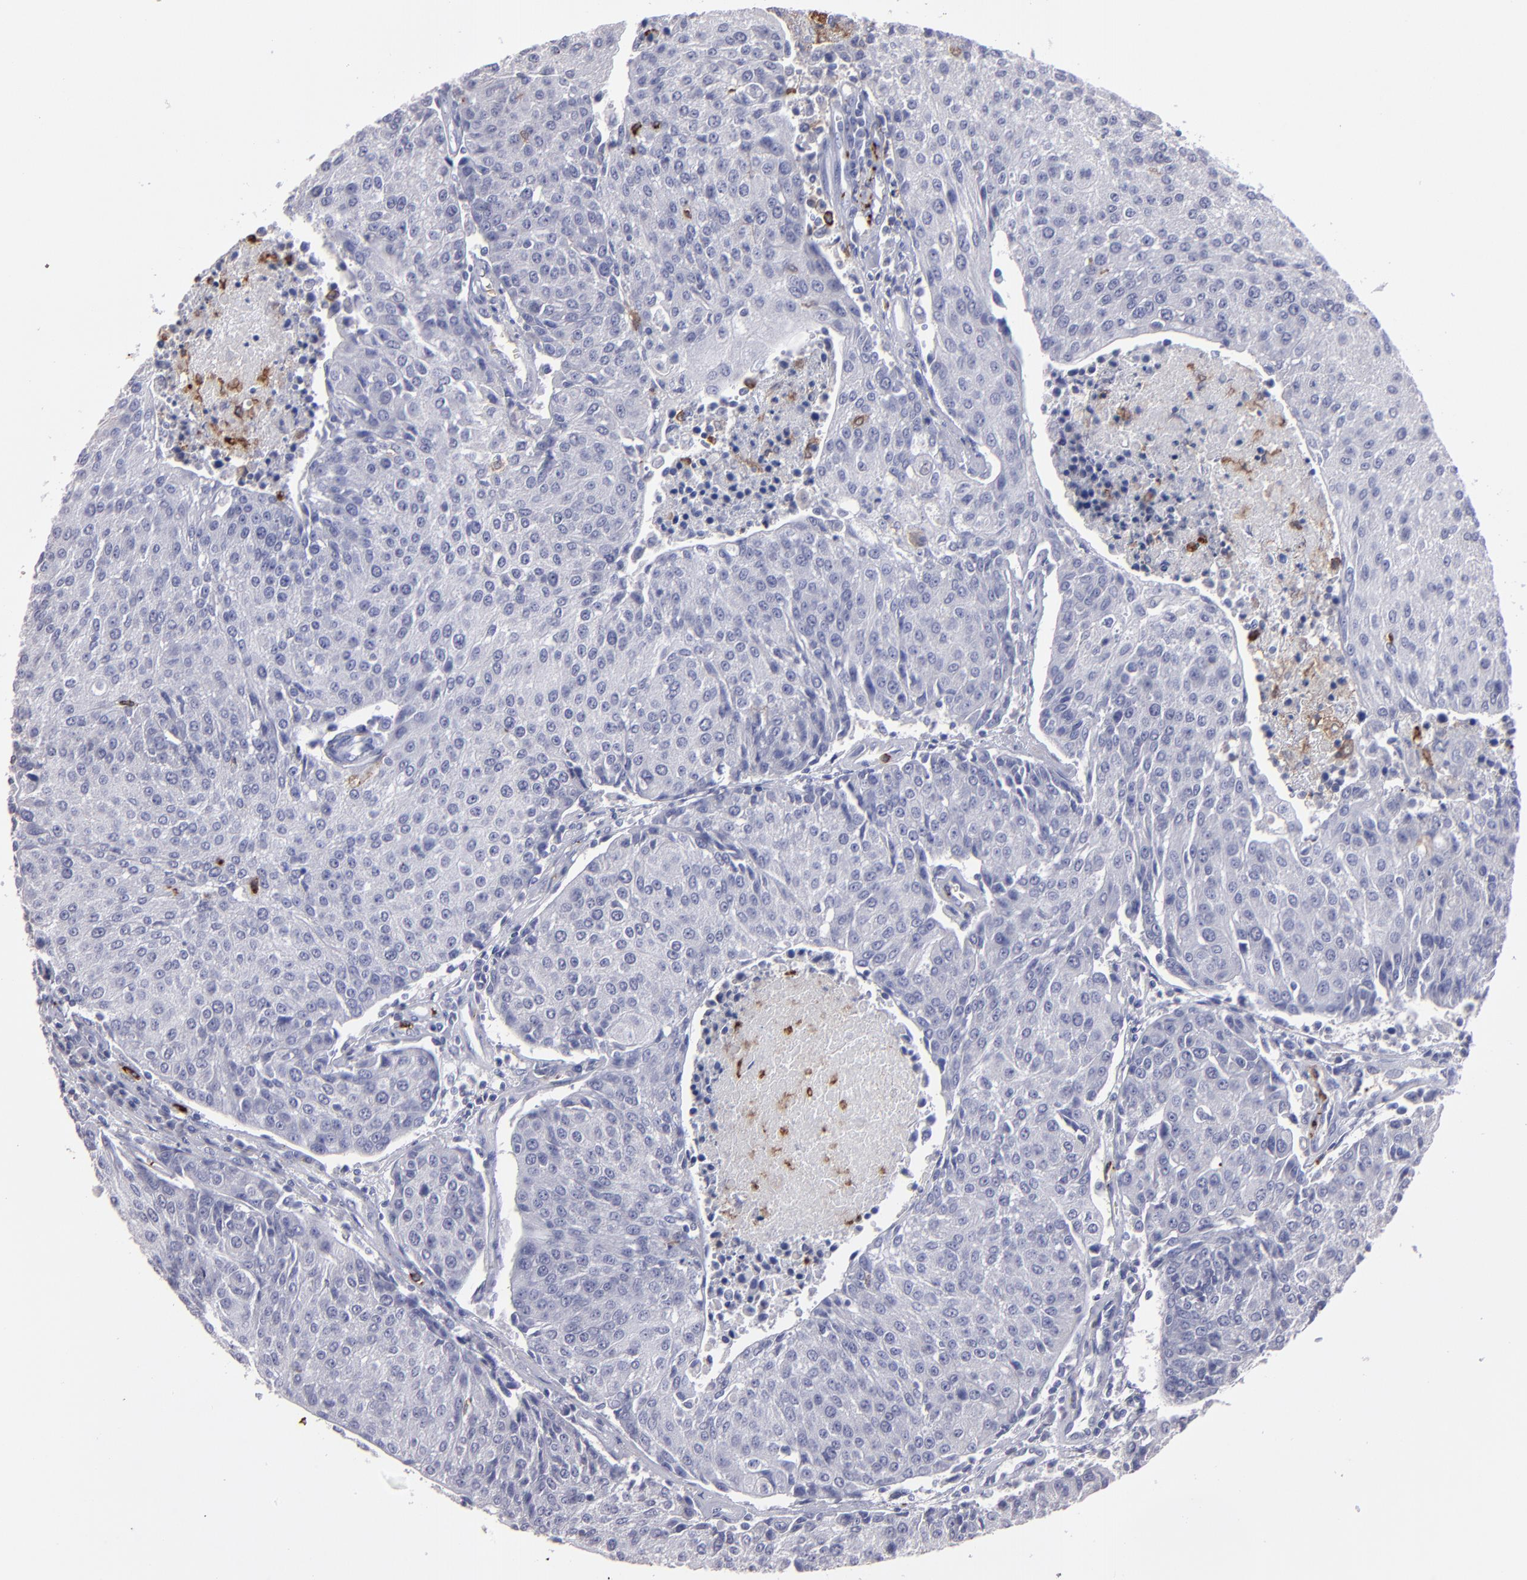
{"staining": {"intensity": "negative", "quantity": "none", "location": "none"}, "tissue": "urothelial cancer", "cell_type": "Tumor cells", "image_type": "cancer", "snomed": [{"axis": "morphology", "description": "Urothelial carcinoma, High grade"}, {"axis": "topography", "description": "Urinary bladder"}], "caption": "IHC histopathology image of neoplastic tissue: human high-grade urothelial carcinoma stained with DAB (3,3'-diaminobenzidine) displays no significant protein expression in tumor cells.", "gene": "CD36", "patient": {"sex": "female", "age": 85}}